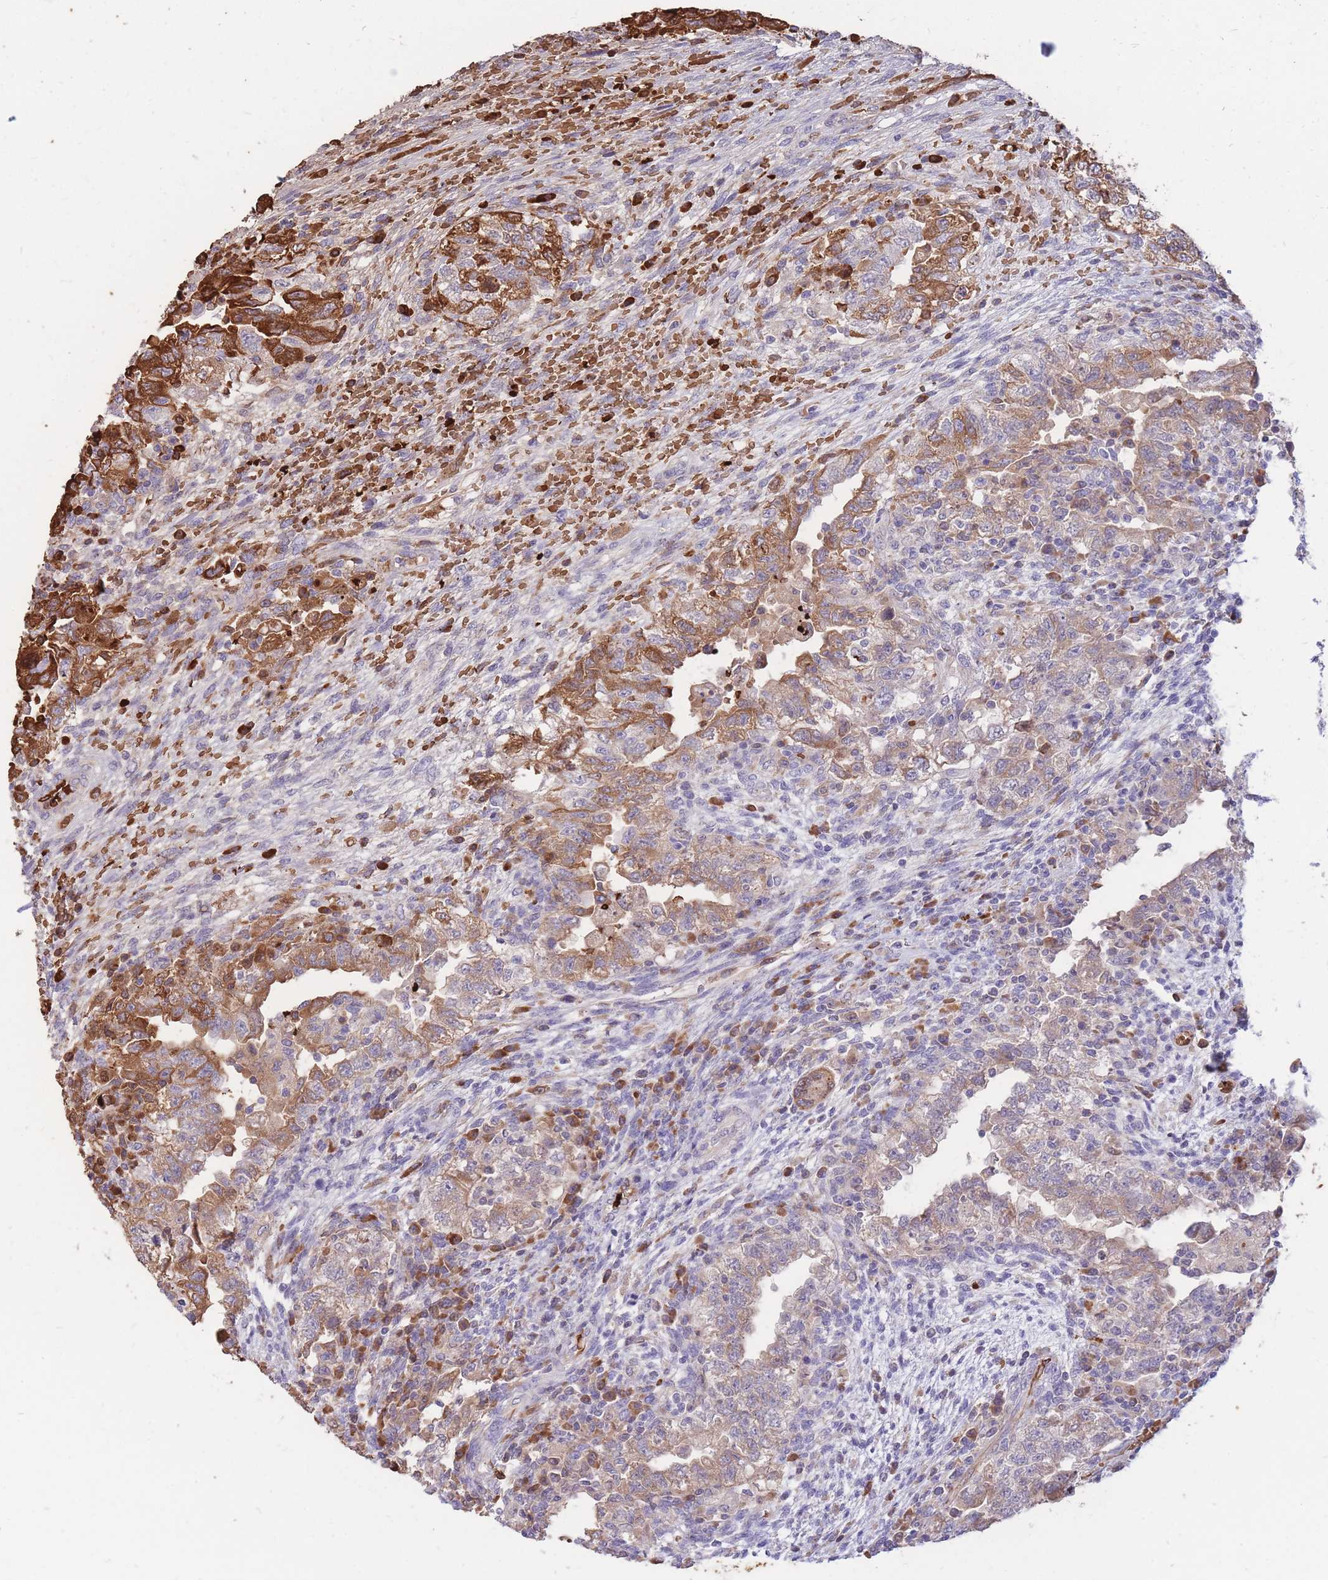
{"staining": {"intensity": "moderate", "quantity": "25%-75%", "location": "cytoplasmic/membranous"}, "tissue": "testis cancer", "cell_type": "Tumor cells", "image_type": "cancer", "snomed": [{"axis": "morphology", "description": "Carcinoma, Embryonal, NOS"}, {"axis": "topography", "description": "Testis"}], "caption": "A photomicrograph of testis cancer (embryonal carcinoma) stained for a protein reveals moderate cytoplasmic/membranous brown staining in tumor cells. The staining is performed using DAB brown chromogen to label protein expression. The nuclei are counter-stained blue using hematoxylin.", "gene": "ATP10D", "patient": {"sex": "male", "age": 26}}